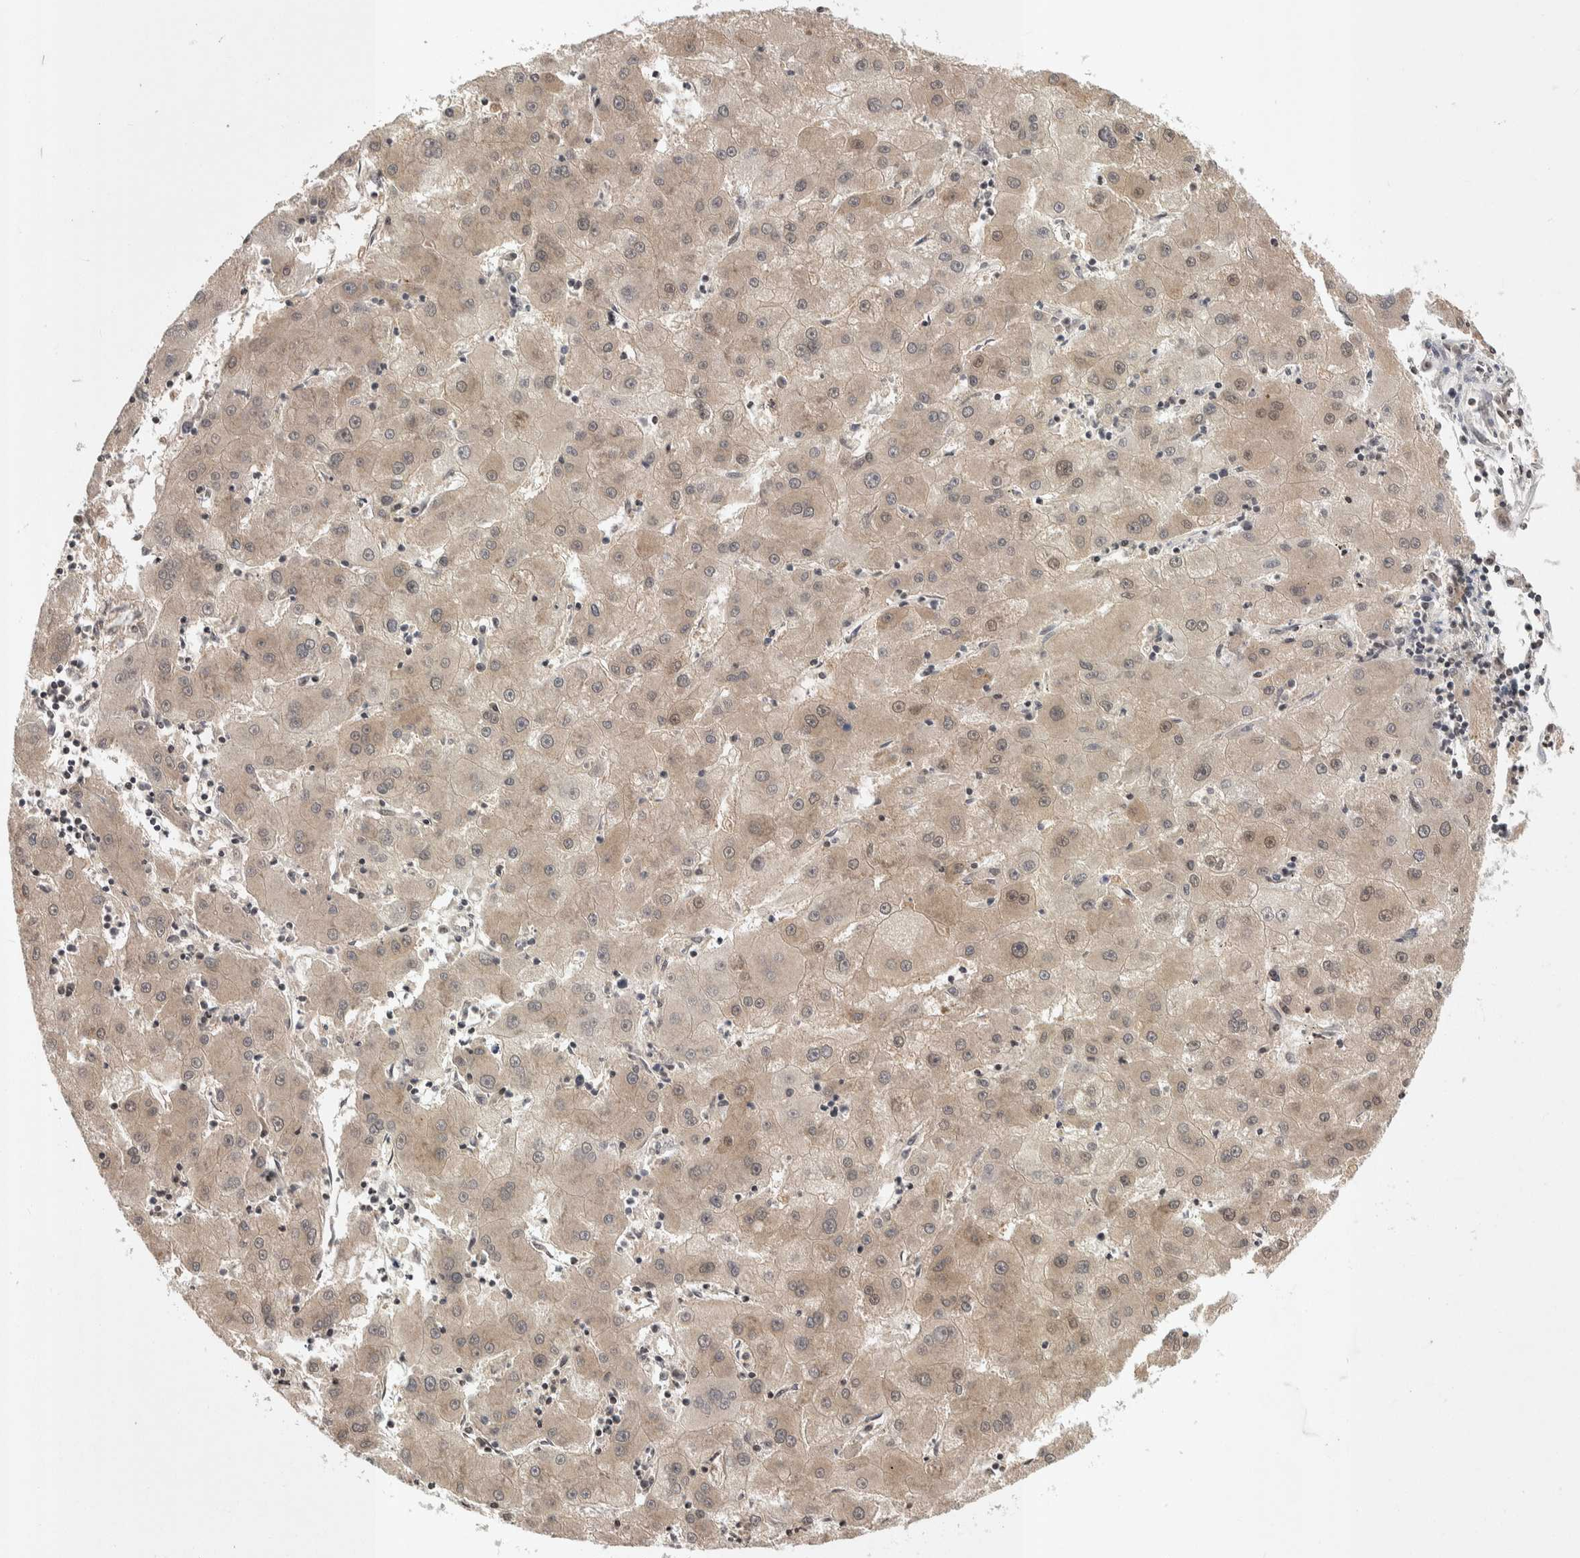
{"staining": {"intensity": "weak", "quantity": "25%-75%", "location": "cytoplasmic/membranous,nuclear"}, "tissue": "liver cancer", "cell_type": "Tumor cells", "image_type": "cancer", "snomed": [{"axis": "morphology", "description": "Carcinoma, Hepatocellular, NOS"}, {"axis": "topography", "description": "Liver"}], "caption": "The micrograph reveals immunohistochemical staining of liver cancer (hepatocellular carcinoma). There is weak cytoplasmic/membranous and nuclear positivity is appreciated in about 25%-75% of tumor cells. Immunohistochemistry stains the protein of interest in brown and the nuclei are stained blue.", "gene": "ZSCAN21", "patient": {"sex": "male", "age": 72}}